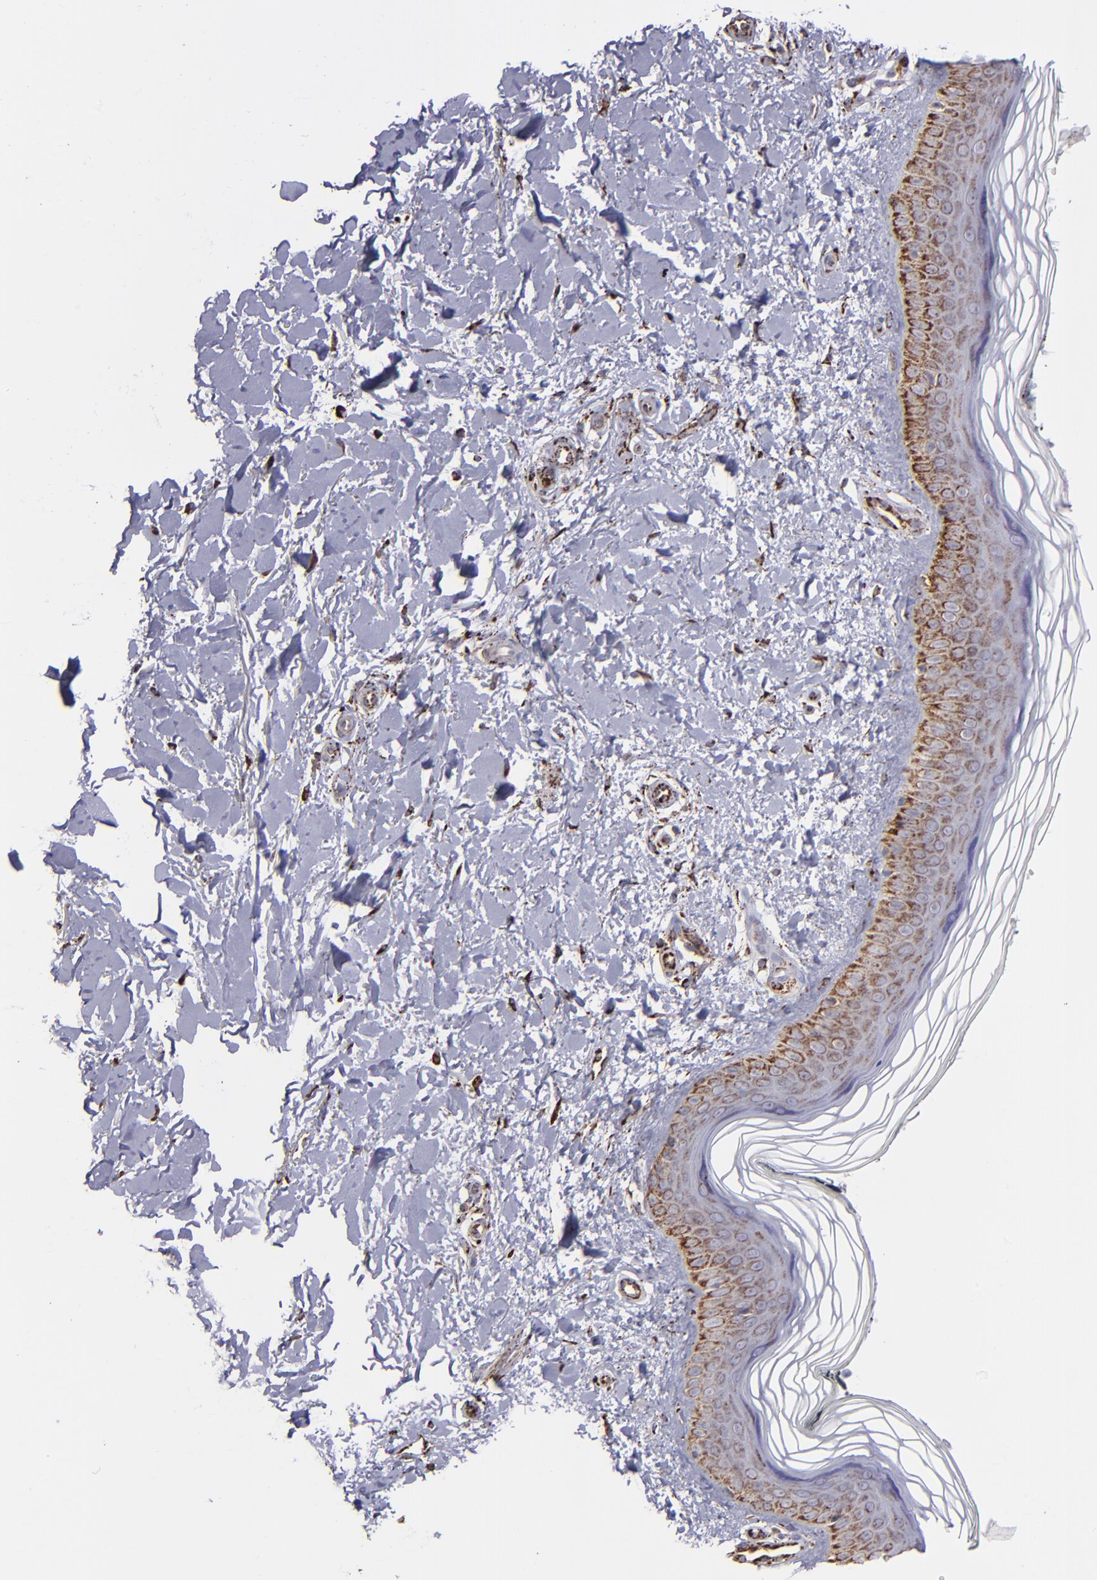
{"staining": {"intensity": "strong", "quantity": ">75%", "location": "cytoplasmic/membranous"}, "tissue": "skin", "cell_type": "Fibroblasts", "image_type": "normal", "snomed": [{"axis": "morphology", "description": "Normal tissue, NOS"}, {"axis": "topography", "description": "Skin"}], "caption": "Fibroblasts reveal high levels of strong cytoplasmic/membranous expression in approximately >75% of cells in benign human skin.", "gene": "MAOB", "patient": {"sex": "female", "age": 19}}